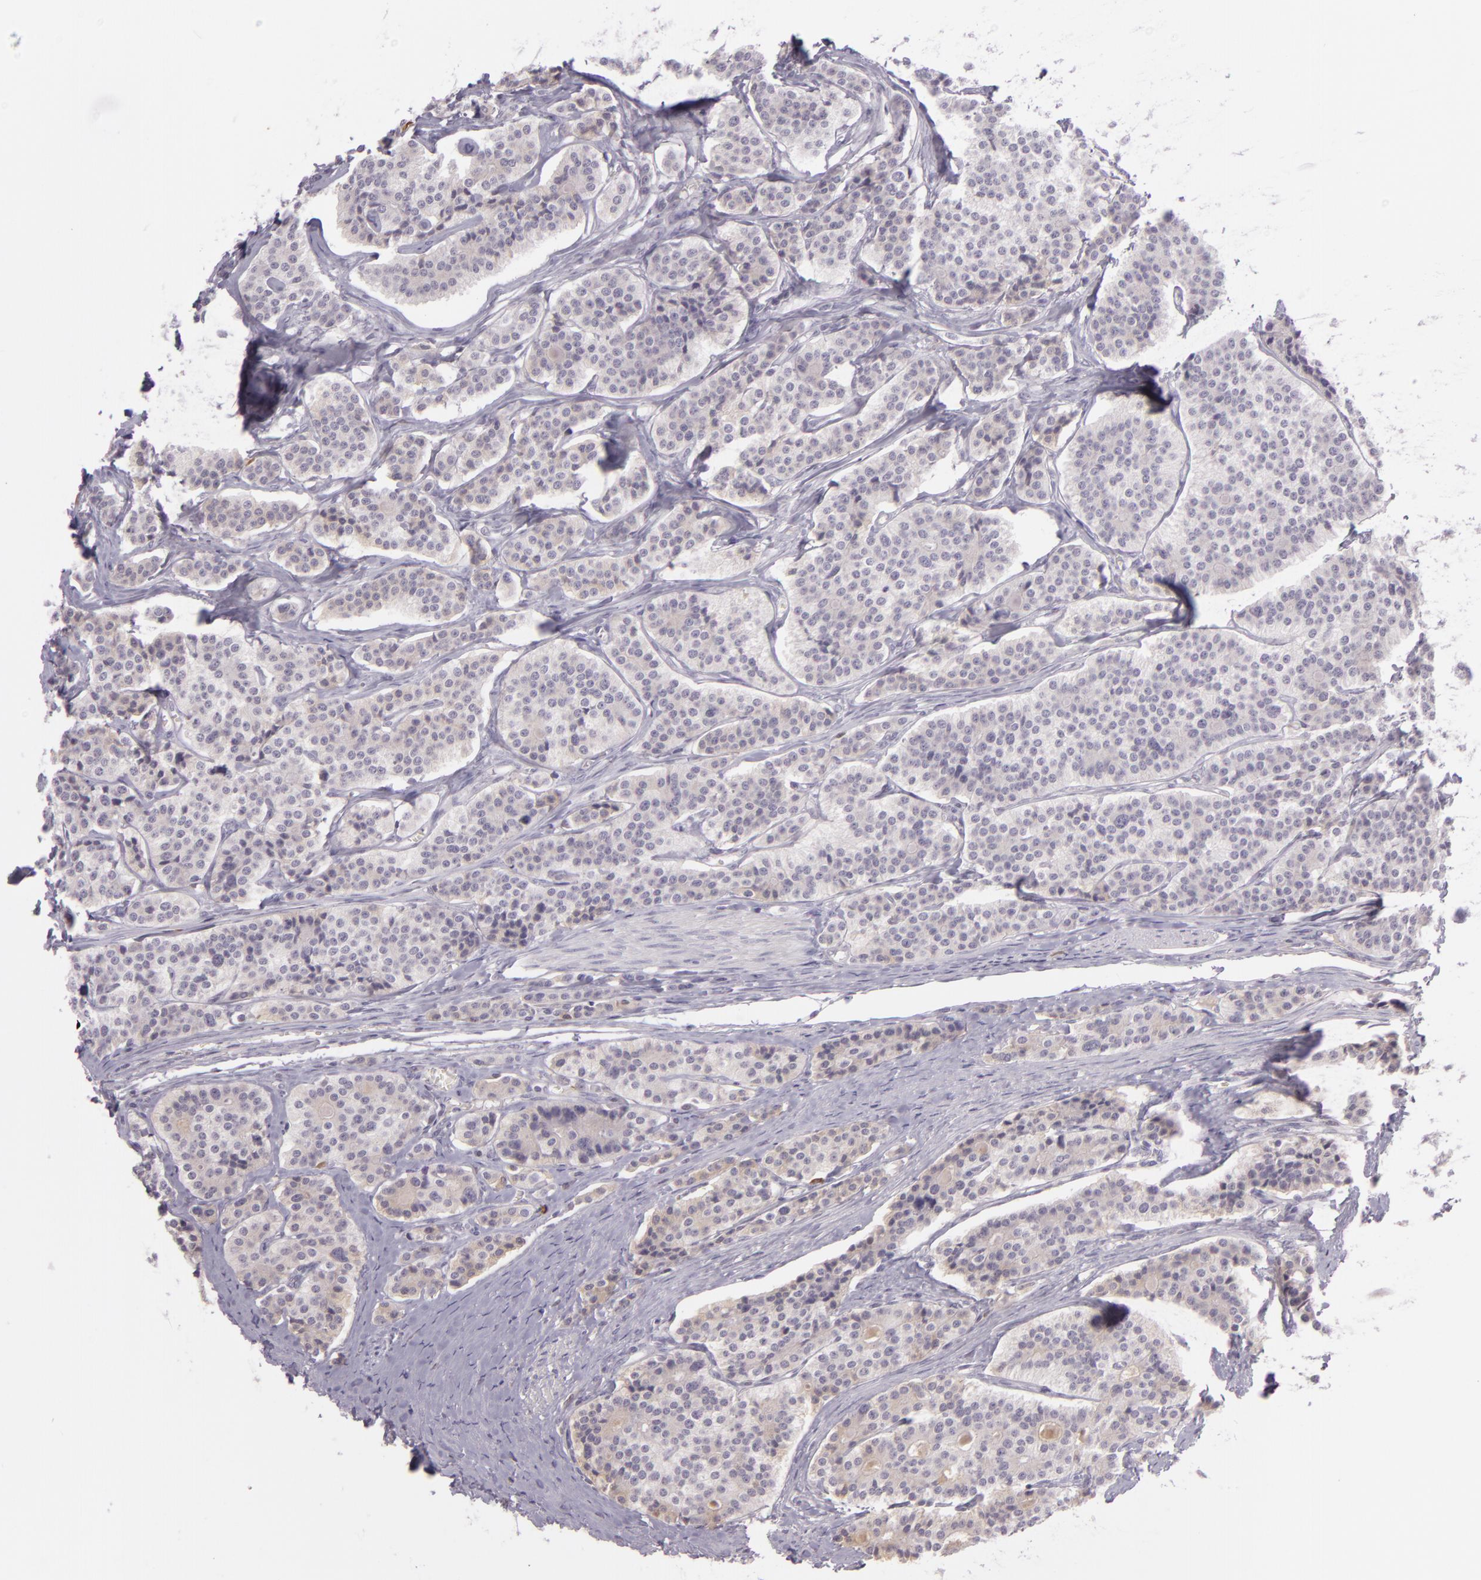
{"staining": {"intensity": "weak", "quantity": "25%-75%", "location": "cytoplasmic/membranous"}, "tissue": "carcinoid", "cell_type": "Tumor cells", "image_type": "cancer", "snomed": [{"axis": "morphology", "description": "Carcinoid, malignant, NOS"}, {"axis": "topography", "description": "Small intestine"}], "caption": "High-magnification brightfield microscopy of malignant carcinoid stained with DAB (brown) and counterstained with hematoxylin (blue). tumor cells exhibit weak cytoplasmic/membranous positivity is appreciated in approximately25%-75% of cells.", "gene": "CHEK2", "patient": {"sex": "male", "age": 63}}